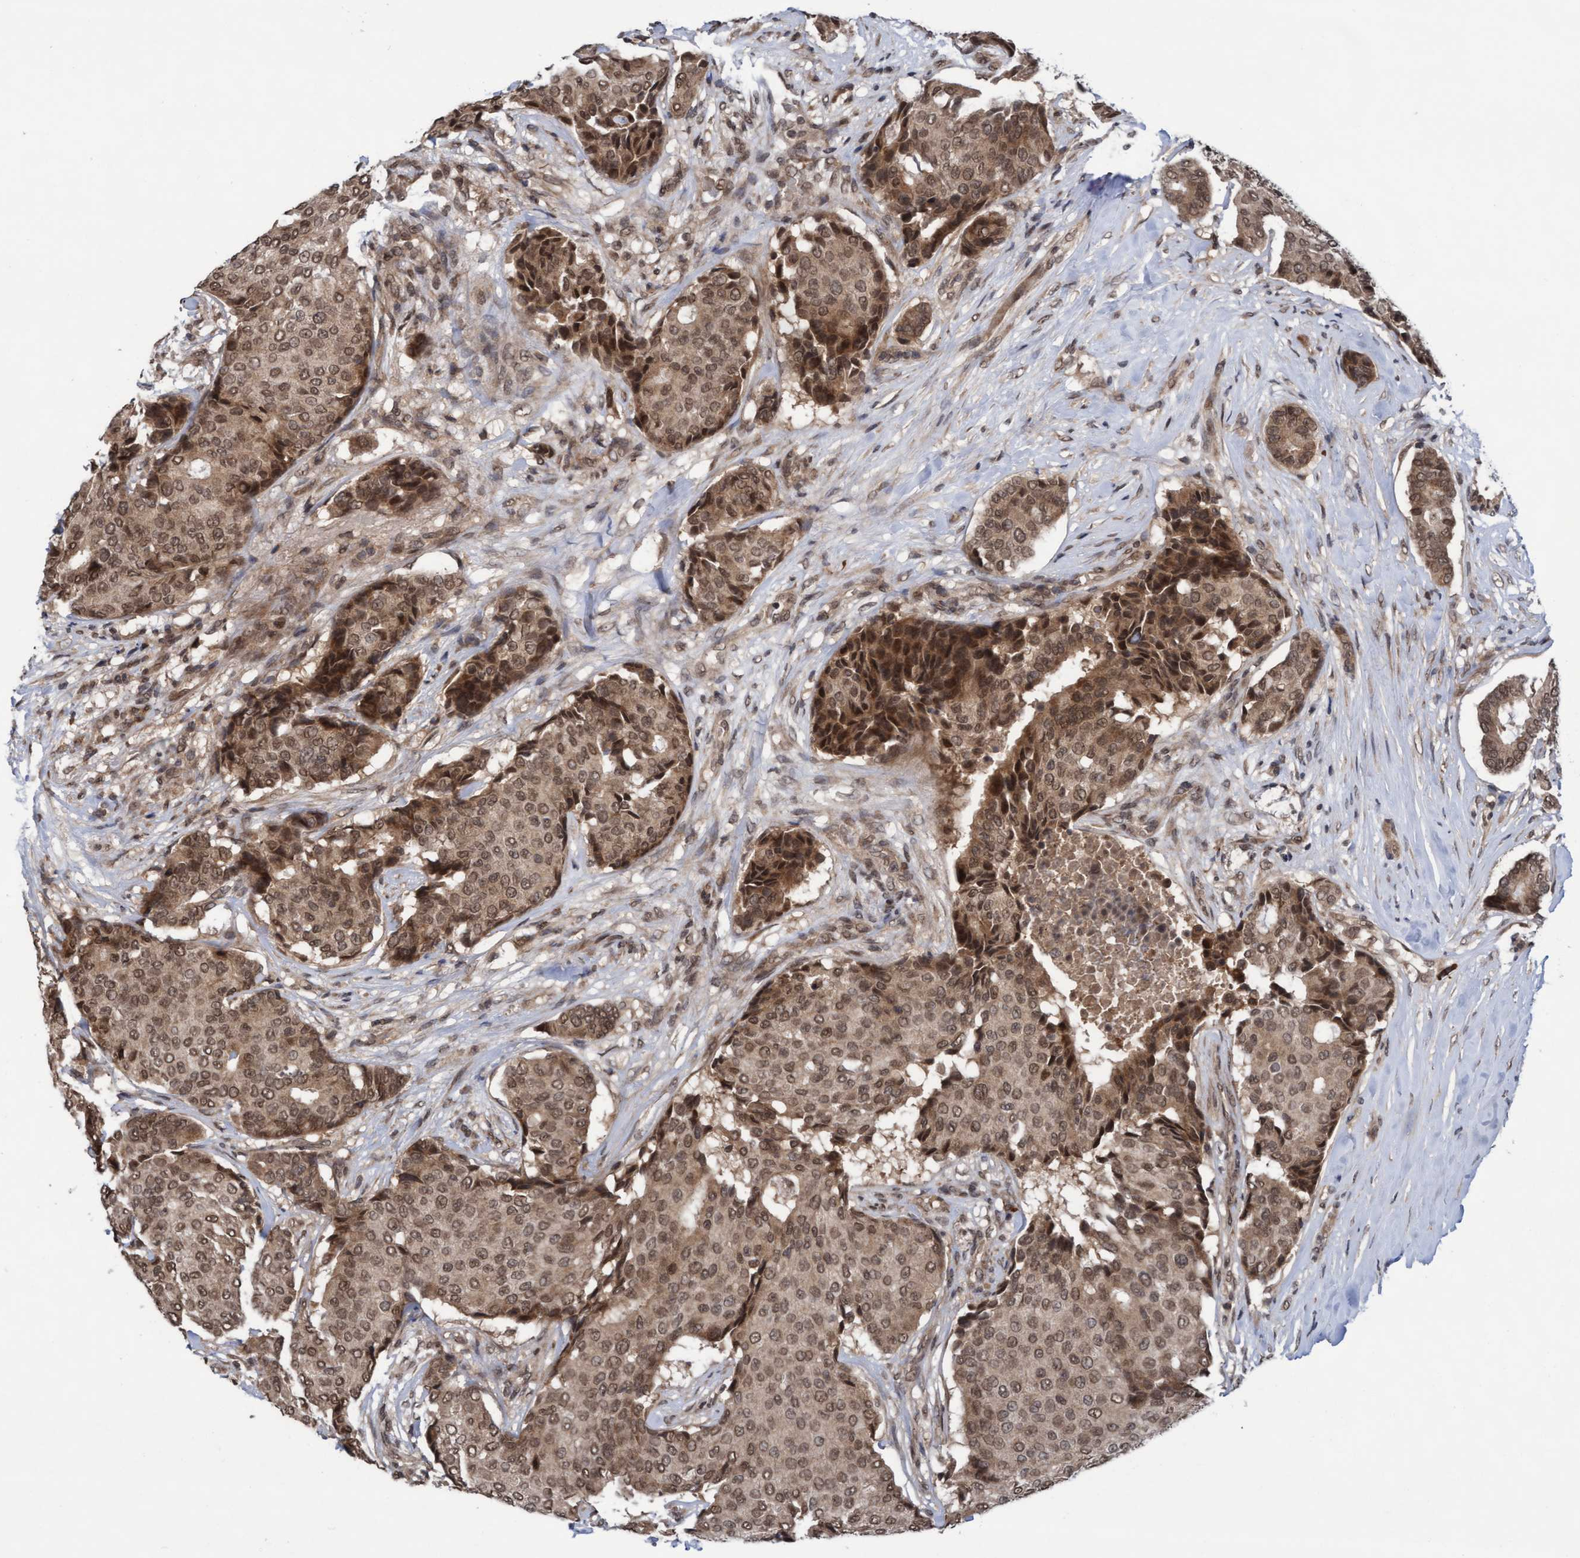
{"staining": {"intensity": "moderate", "quantity": ">75%", "location": "cytoplasmic/membranous,nuclear"}, "tissue": "breast cancer", "cell_type": "Tumor cells", "image_type": "cancer", "snomed": [{"axis": "morphology", "description": "Duct carcinoma"}, {"axis": "topography", "description": "Breast"}], "caption": "Immunohistochemical staining of breast cancer (infiltrating ductal carcinoma) reveals medium levels of moderate cytoplasmic/membranous and nuclear protein staining in approximately >75% of tumor cells. The staining was performed using DAB, with brown indicating positive protein expression. Nuclei are stained blue with hematoxylin.", "gene": "WASF1", "patient": {"sex": "female", "age": 75}}